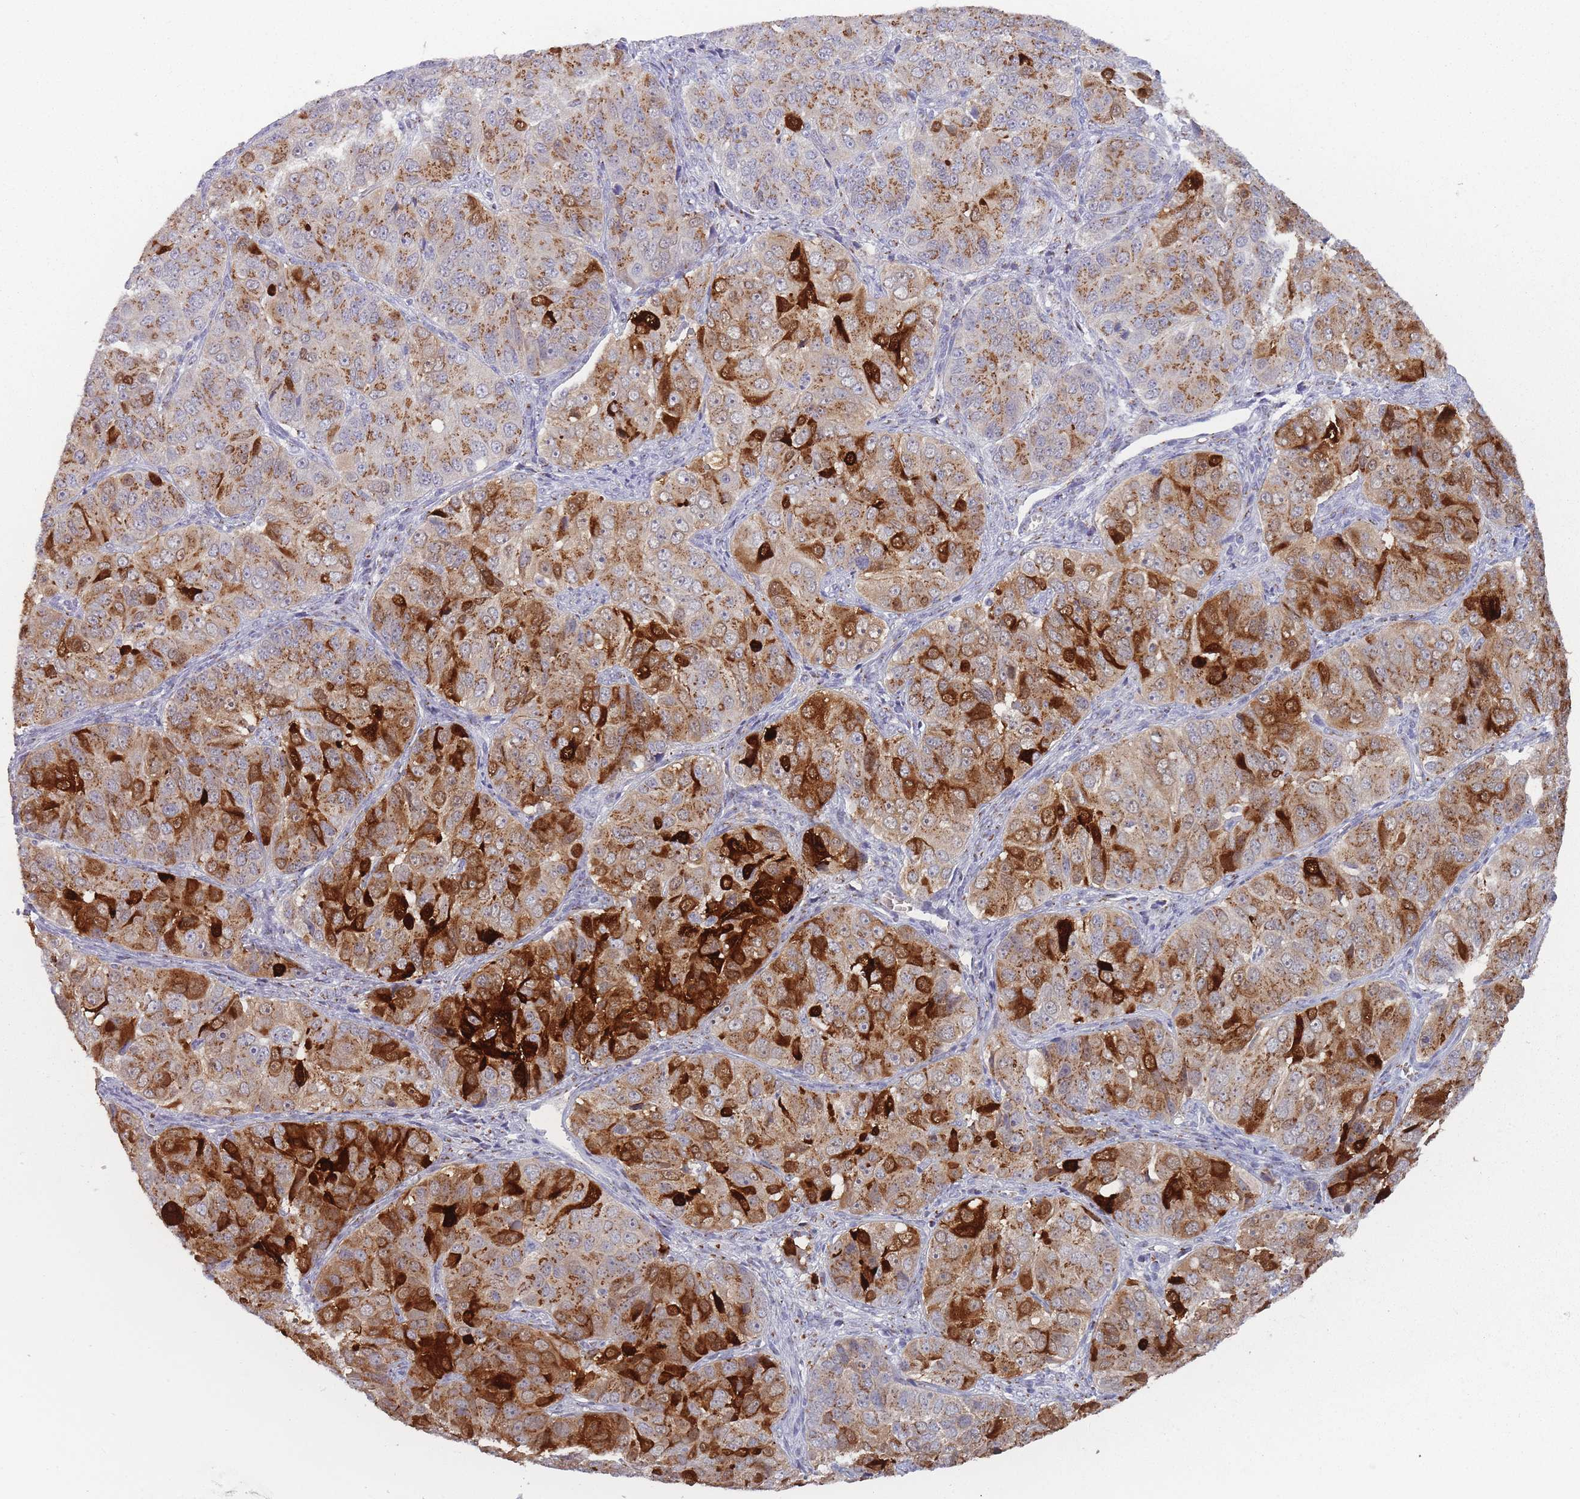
{"staining": {"intensity": "strong", "quantity": ">75%", "location": "cytoplasmic/membranous"}, "tissue": "ovarian cancer", "cell_type": "Tumor cells", "image_type": "cancer", "snomed": [{"axis": "morphology", "description": "Carcinoma, endometroid"}, {"axis": "topography", "description": "Ovary"}], "caption": "This photomicrograph demonstrates immunohistochemistry (IHC) staining of ovarian cancer (endometroid carcinoma), with high strong cytoplasmic/membranous positivity in about >75% of tumor cells.", "gene": "MAN1B1", "patient": {"sex": "female", "age": 51}}